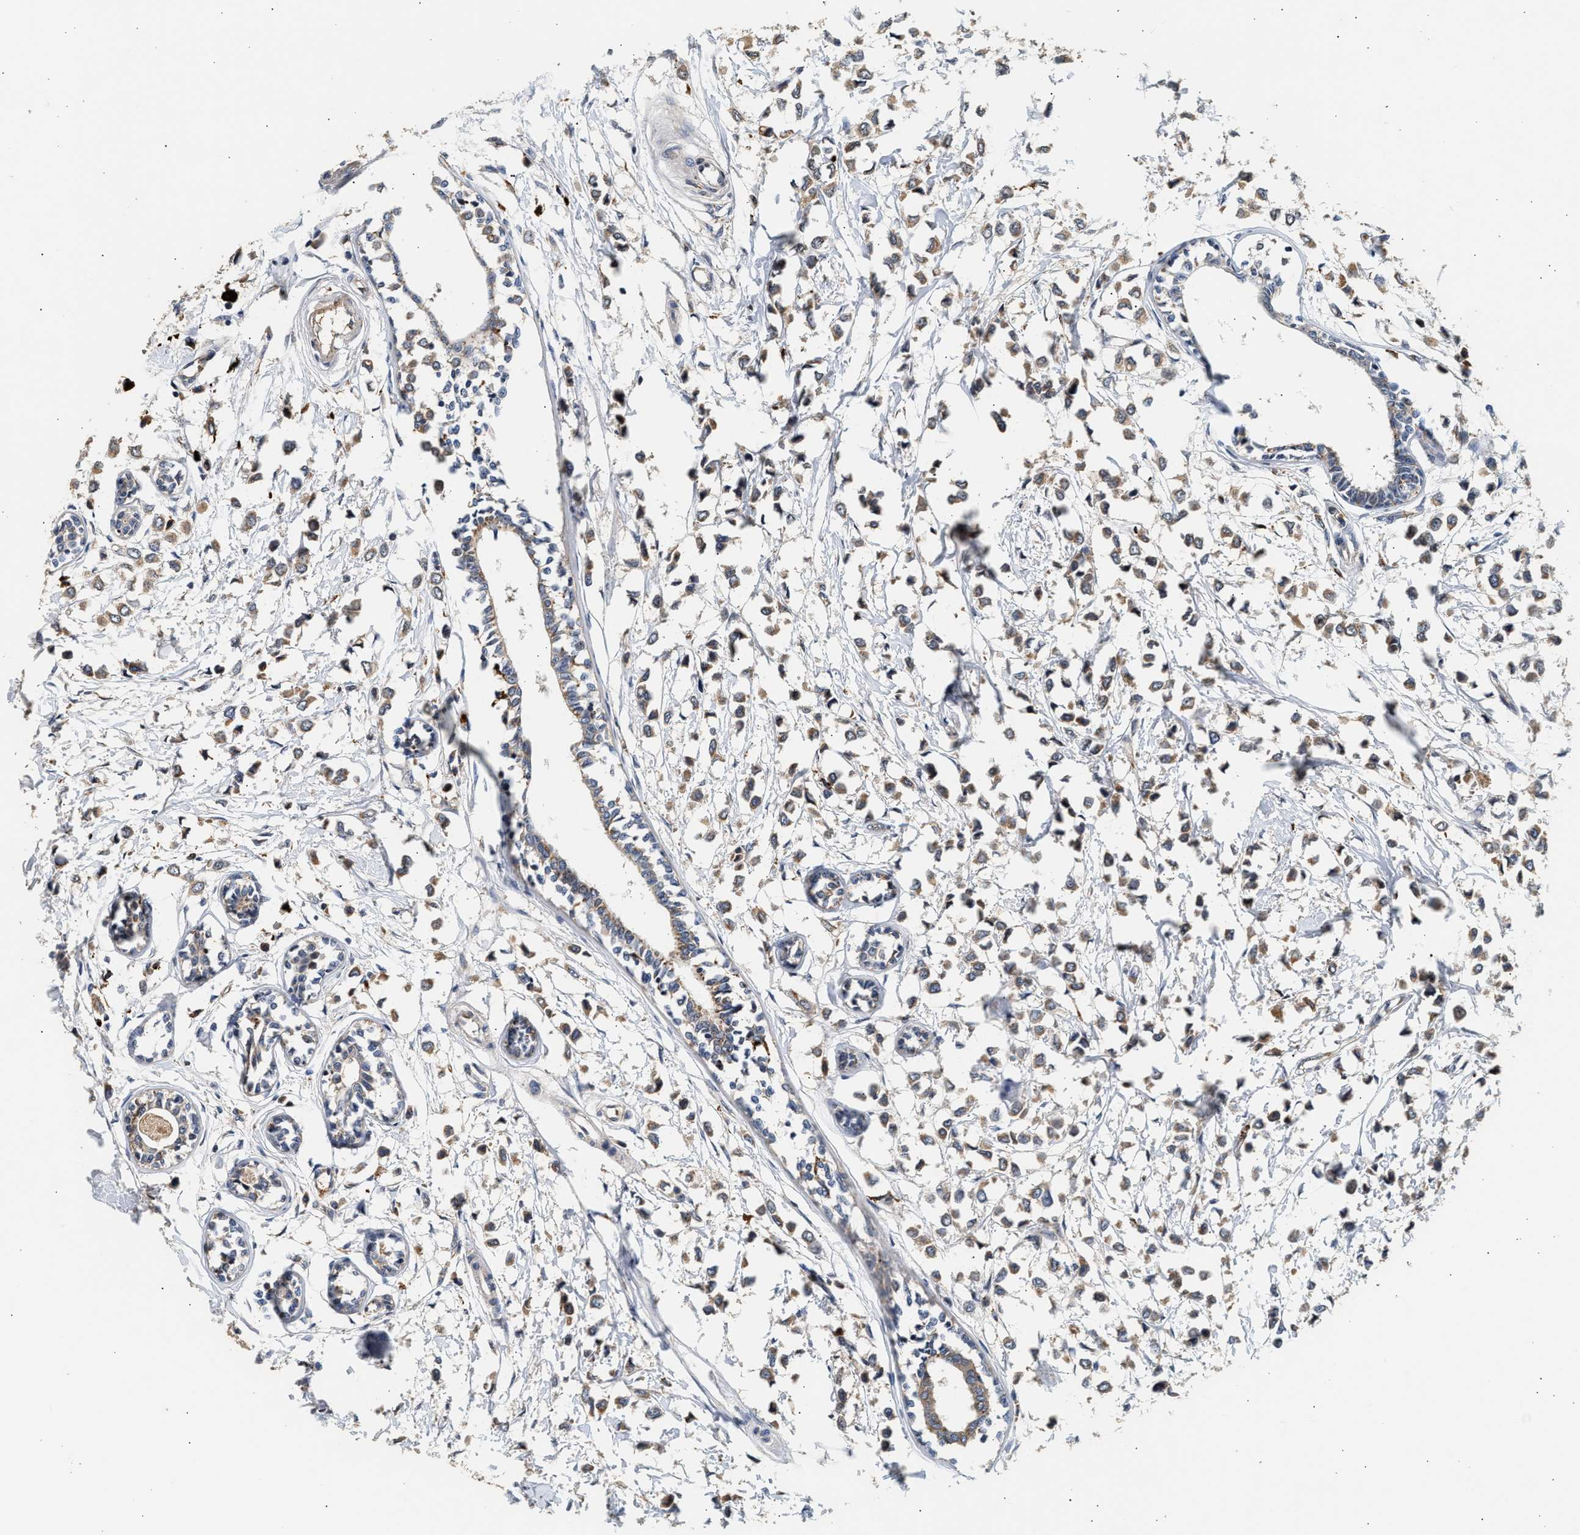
{"staining": {"intensity": "weak", "quantity": ">75%", "location": "cytoplasmic/membranous"}, "tissue": "breast cancer", "cell_type": "Tumor cells", "image_type": "cancer", "snomed": [{"axis": "morphology", "description": "Lobular carcinoma"}, {"axis": "topography", "description": "Breast"}], "caption": "DAB (3,3'-diaminobenzidine) immunohistochemical staining of lobular carcinoma (breast) displays weak cytoplasmic/membranous protein staining in approximately >75% of tumor cells.", "gene": "PLD3", "patient": {"sex": "female", "age": 51}}